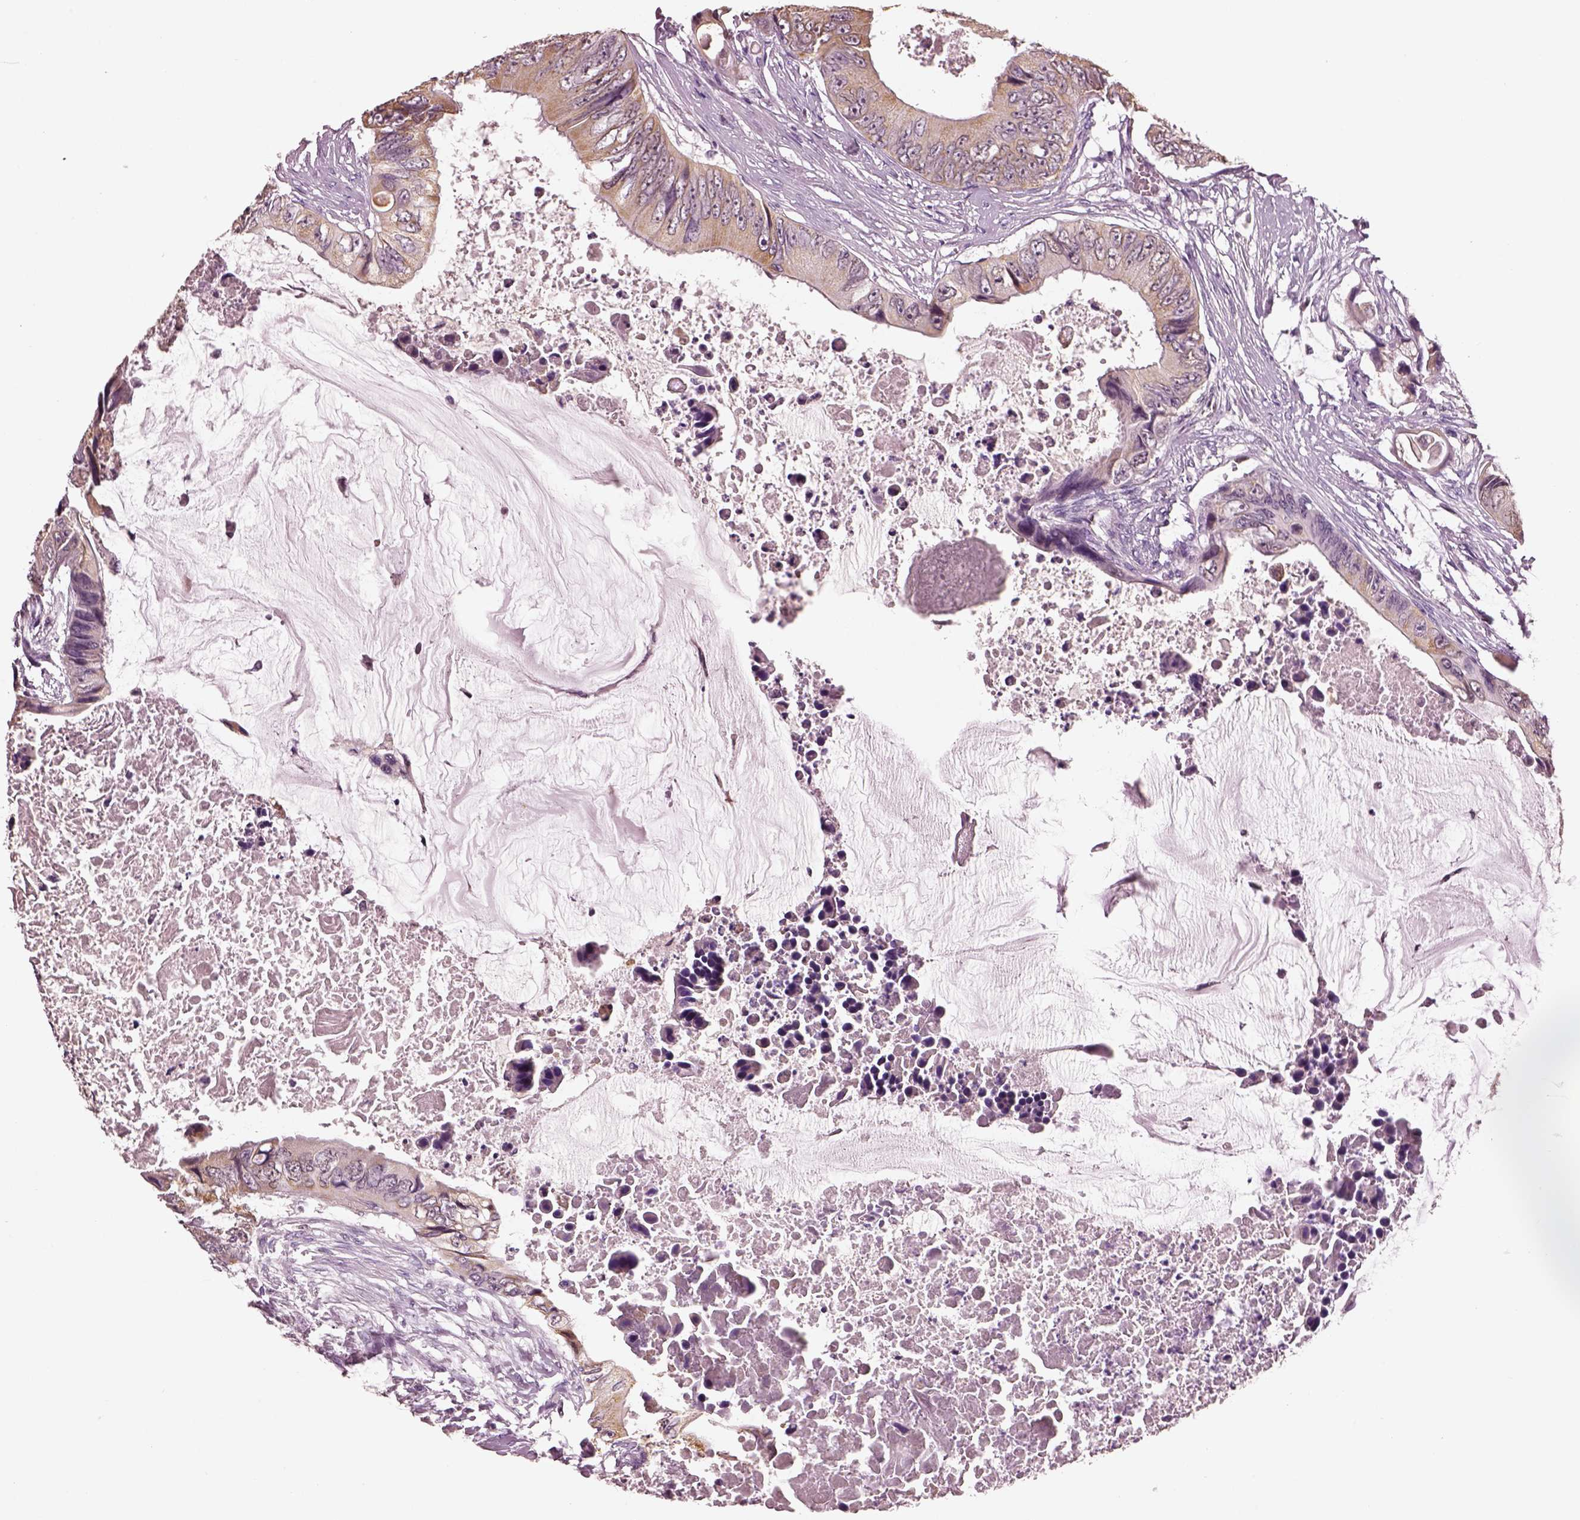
{"staining": {"intensity": "moderate", "quantity": ">75%", "location": "cytoplasmic/membranous"}, "tissue": "colorectal cancer", "cell_type": "Tumor cells", "image_type": "cancer", "snomed": [{"axis": "morphology", "description": "Adenocarcinoma, NOS"}, {"axis": "topography", "description": "Rectum"}], "caption": "A histopathology image of human colorectal adenocarcinoma stained for a protein reveals moderate cytoplasmic/membranous brown staining in tumor cells.", "gene": "ELSPBP1", "patient": {"sex": "male", "age": 63}}